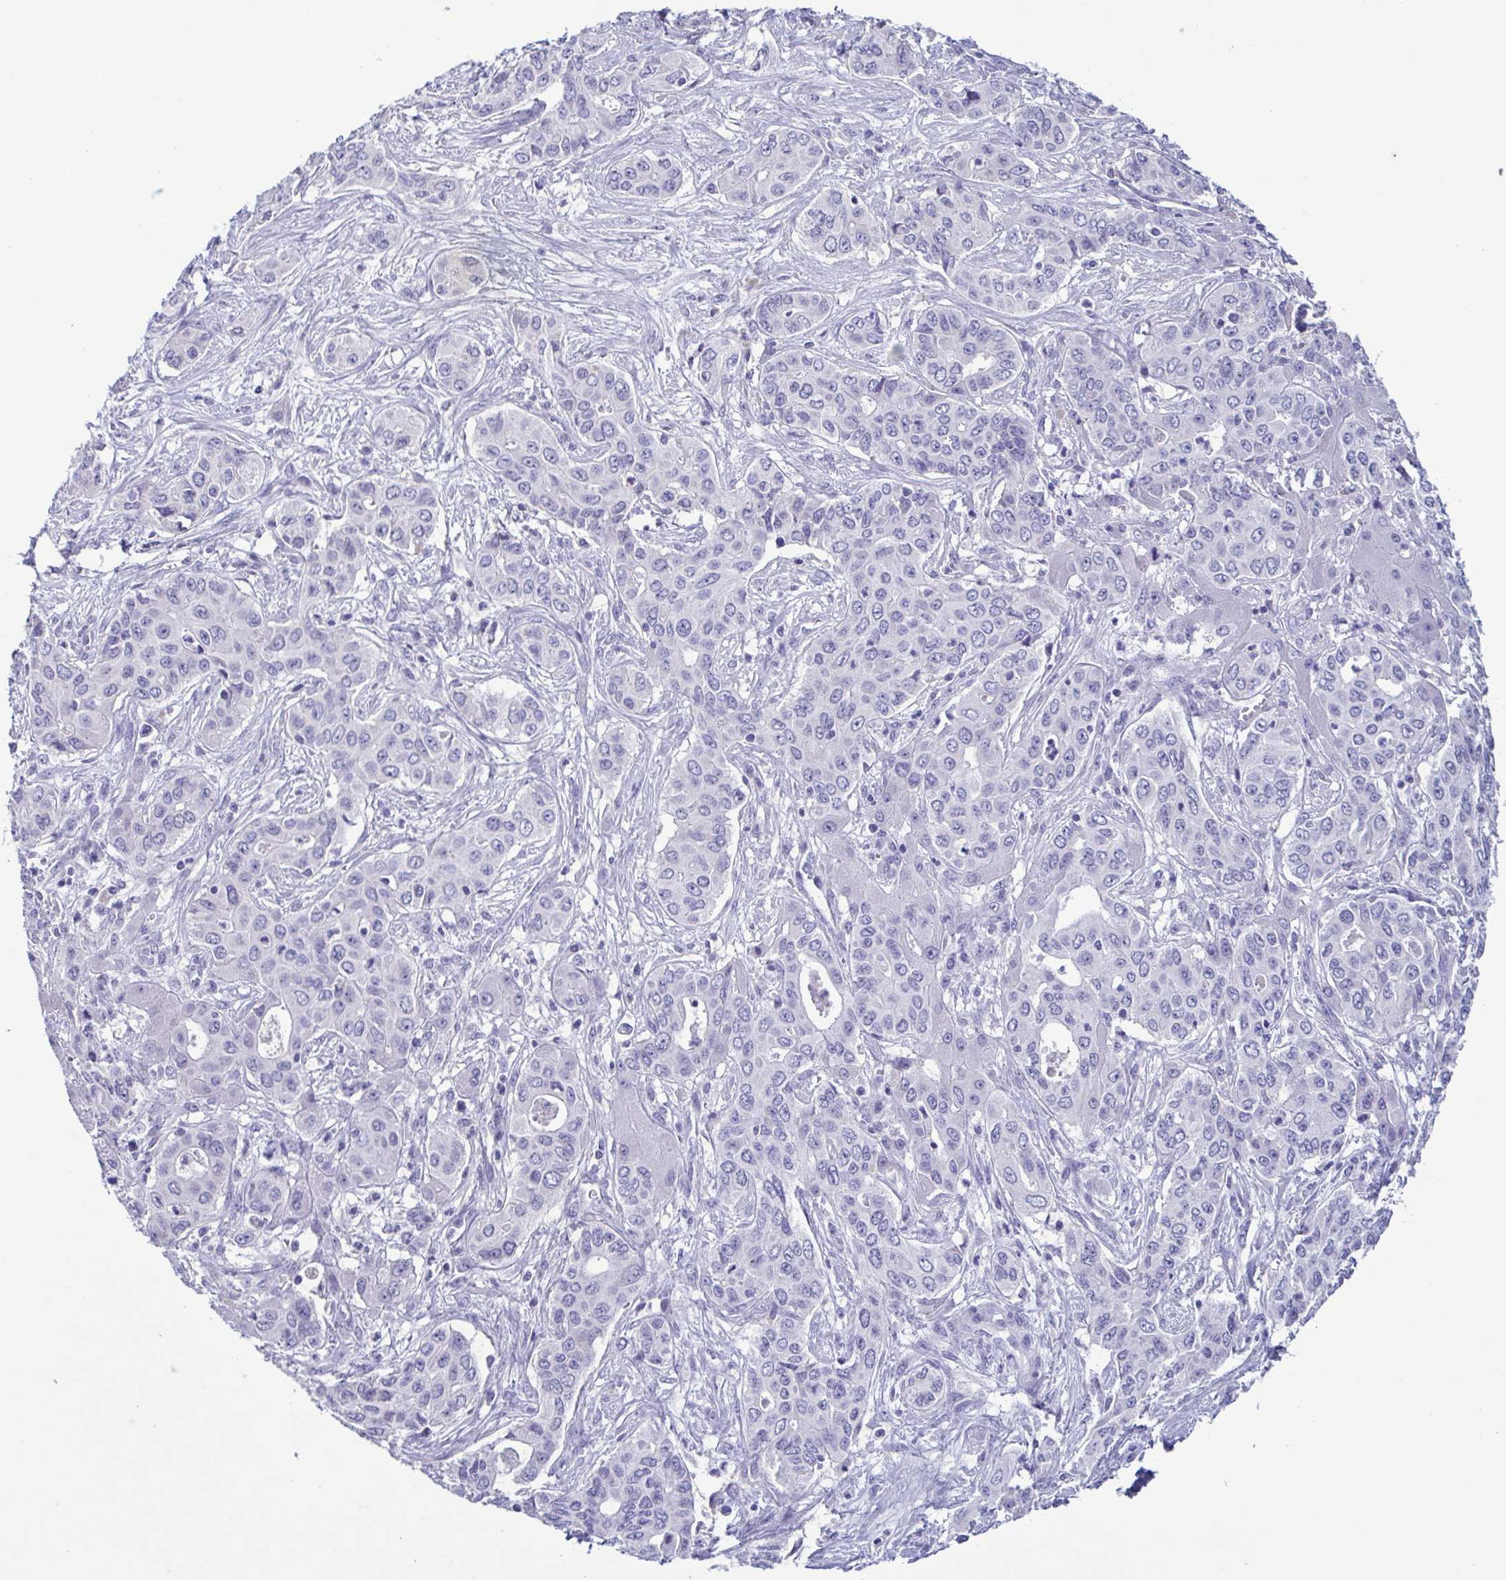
{"staining": {"intensity": "negative", "quantity": "none", "location": "none"}, "tissue": "liver cancer", "cell_type": "Tumor cells", "image_type": "cancer", "snomed": [{"axis": "morphology", "description": "Cholangiocarcinoma"}, {"axis": "topography", "description": "Liver"}], "caption": "The image shows no staining of tumor cells in liver cancer (cholangiocarcinoma).", "gene": "INAFM1", "patient": {"sex": "female", "age": 65}}